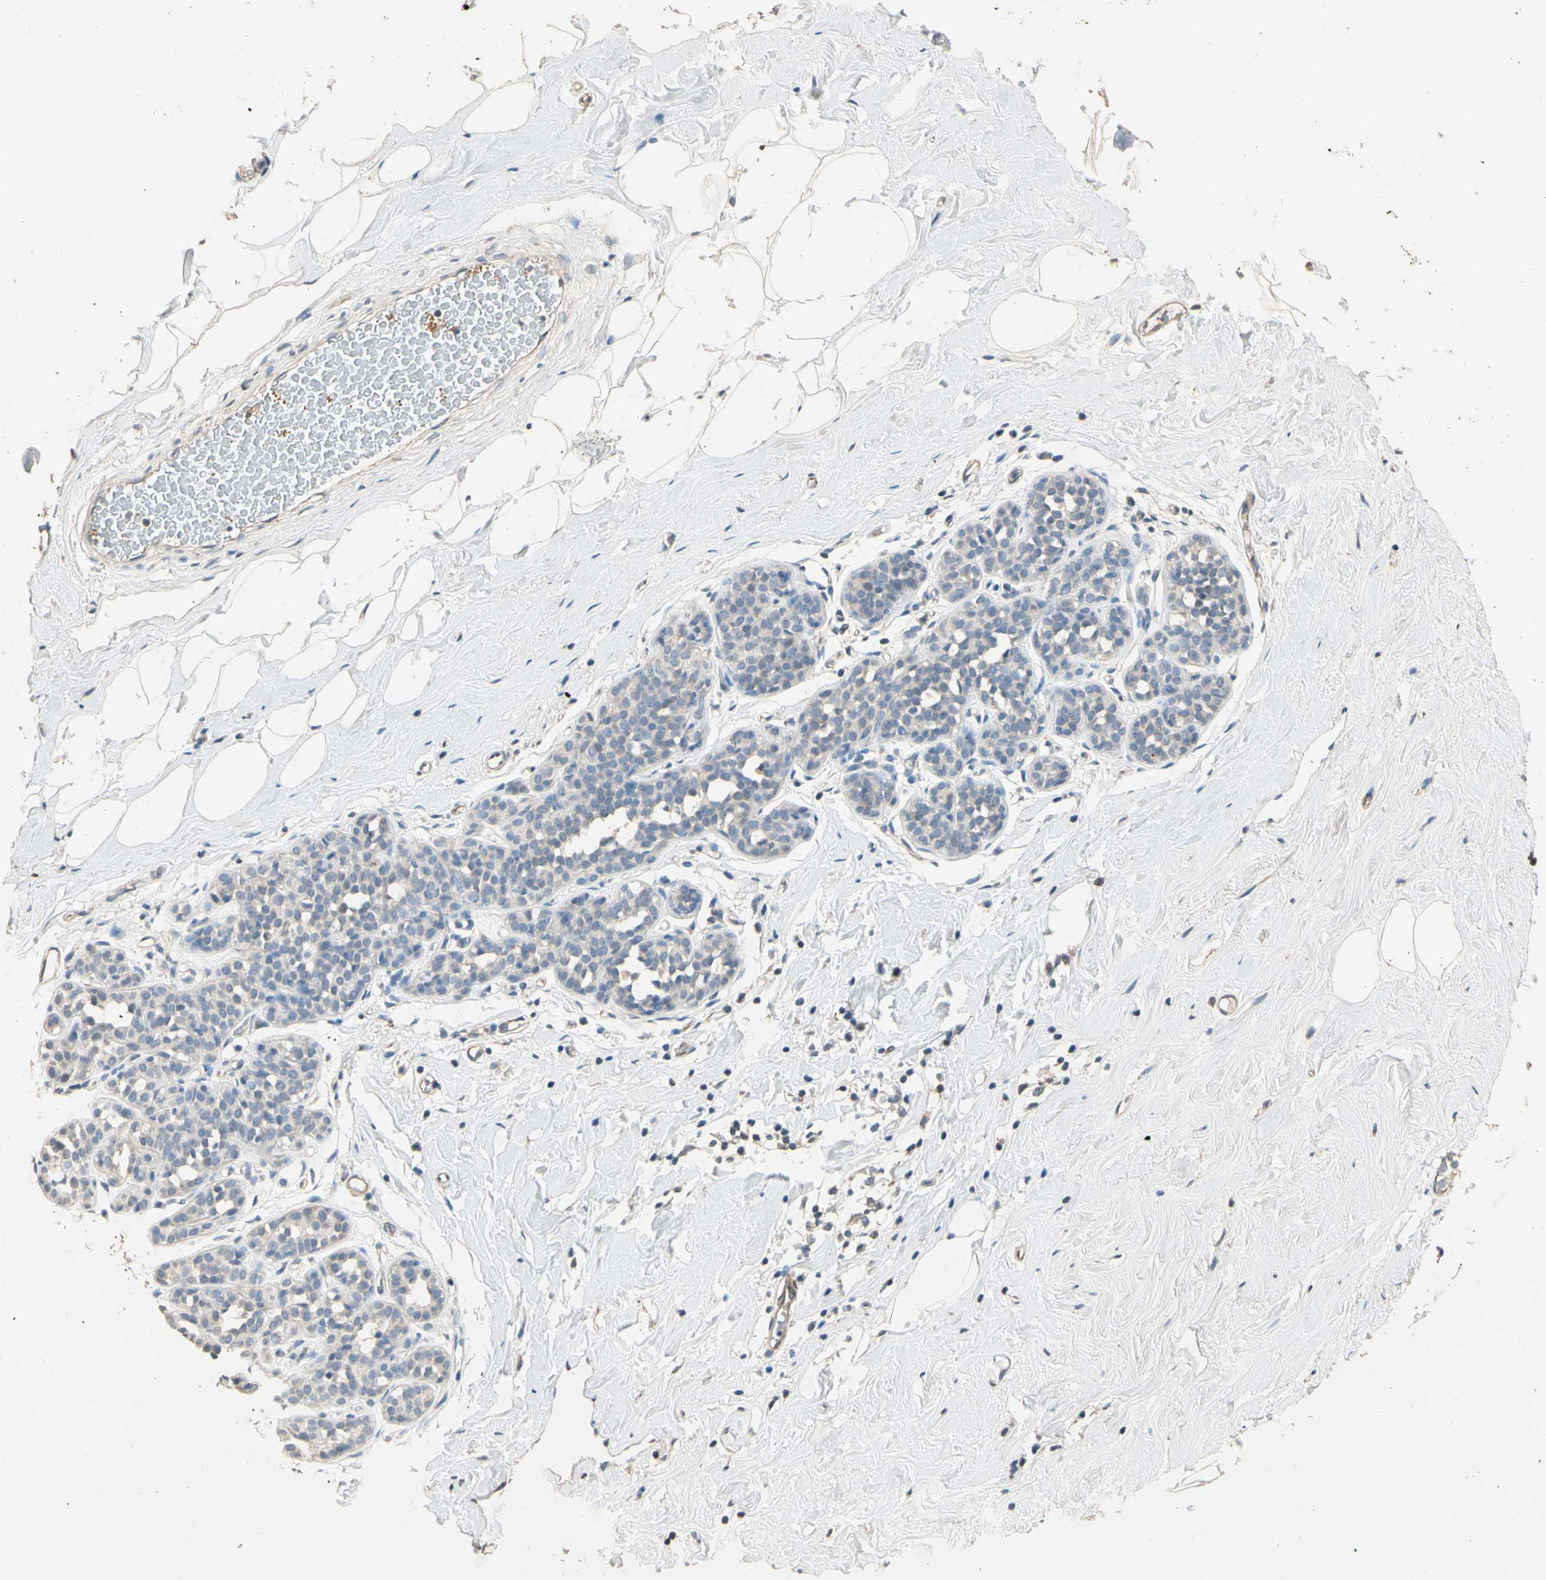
{"staining": {"intensity": "negative", "quantity": "none", "location": "none"}, "tissue": "breast", "cell_type": "Adipocytes", "image_type": "normal", "snomed": [{"axis": "morphology", "description": "Normal tissue, NOS"}, {"axis": "topography", "description": "Breast"}], "caption": "Immunohistochemical staining of benign human breast reveals no significant staining in adipocytes.", "gene": "TASOR", "patient": {"sex": "female", "age": 75}}